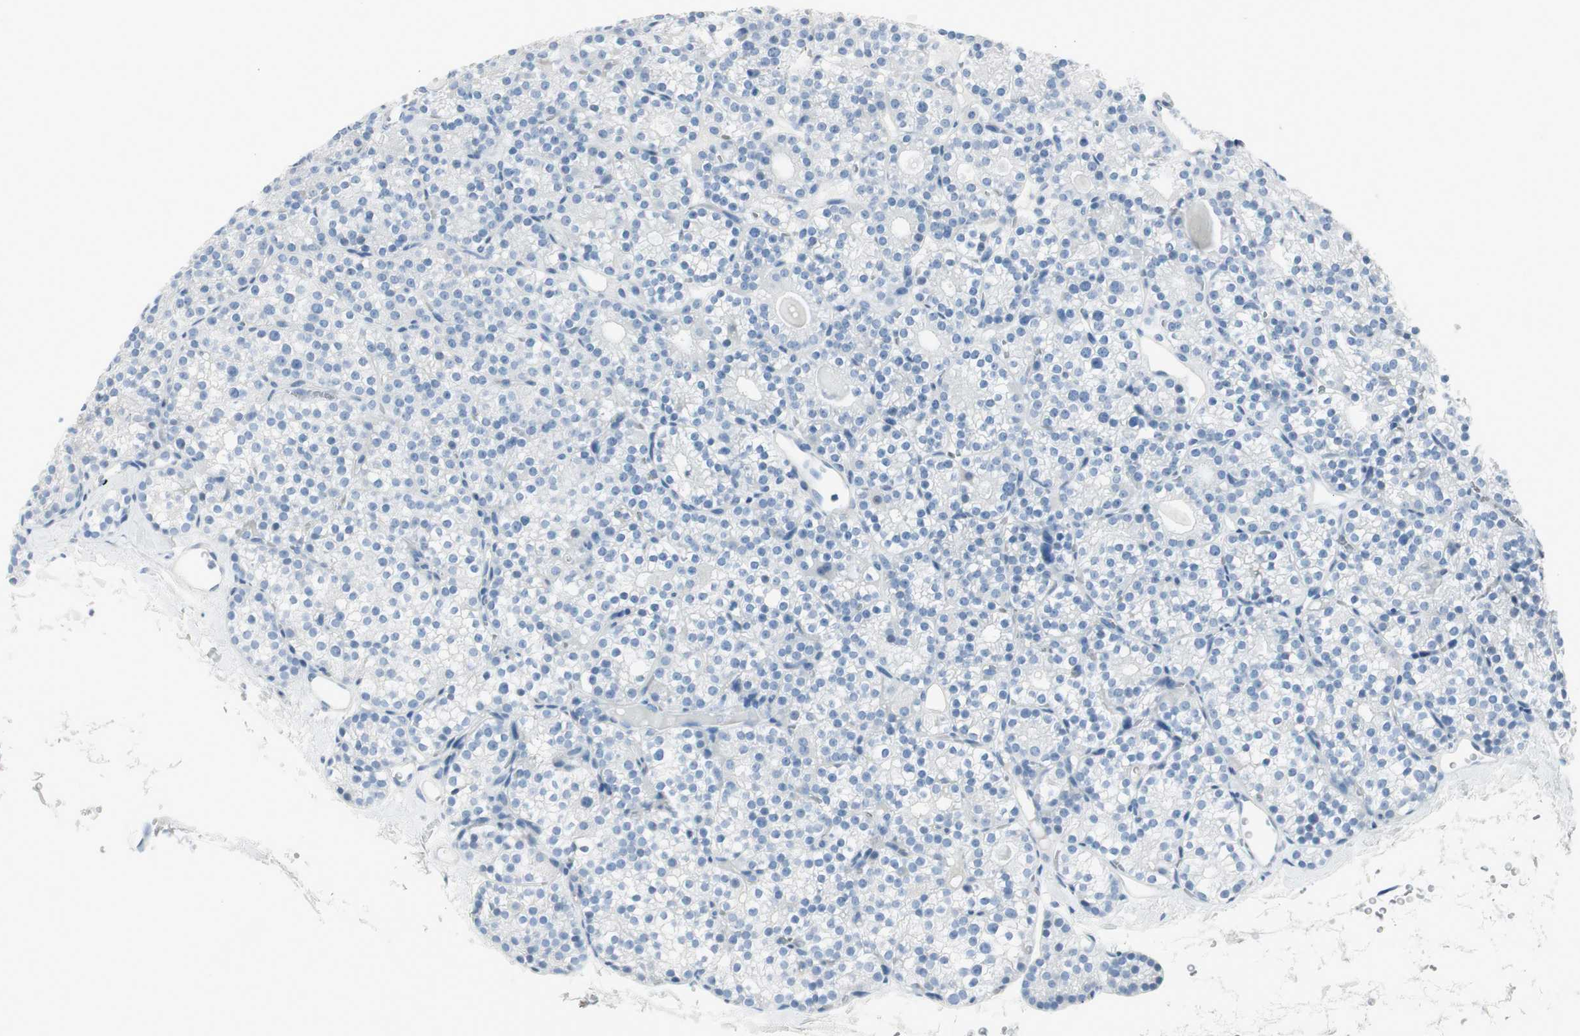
{"staining": {"intensity": "negative", "quantity": "none", "location": "none"}, "tissue": "parathyroid gland", "cell_type": "Glandular cells", "image_type": "normal", "snomed": [{"axis": "morphology", "description": "Normal tissue, NOS"}, {"axis": "topography", "description": "Parathyroid gland"}], "caption": "A high-resolution micrograph shows immunohistochemistry (IHC) staining of benign parathyroid gland, which exhibits no significant positivity in glandular cells.", "gene": "CDHR5", "patient": {"sex": "female", "age": 64}}